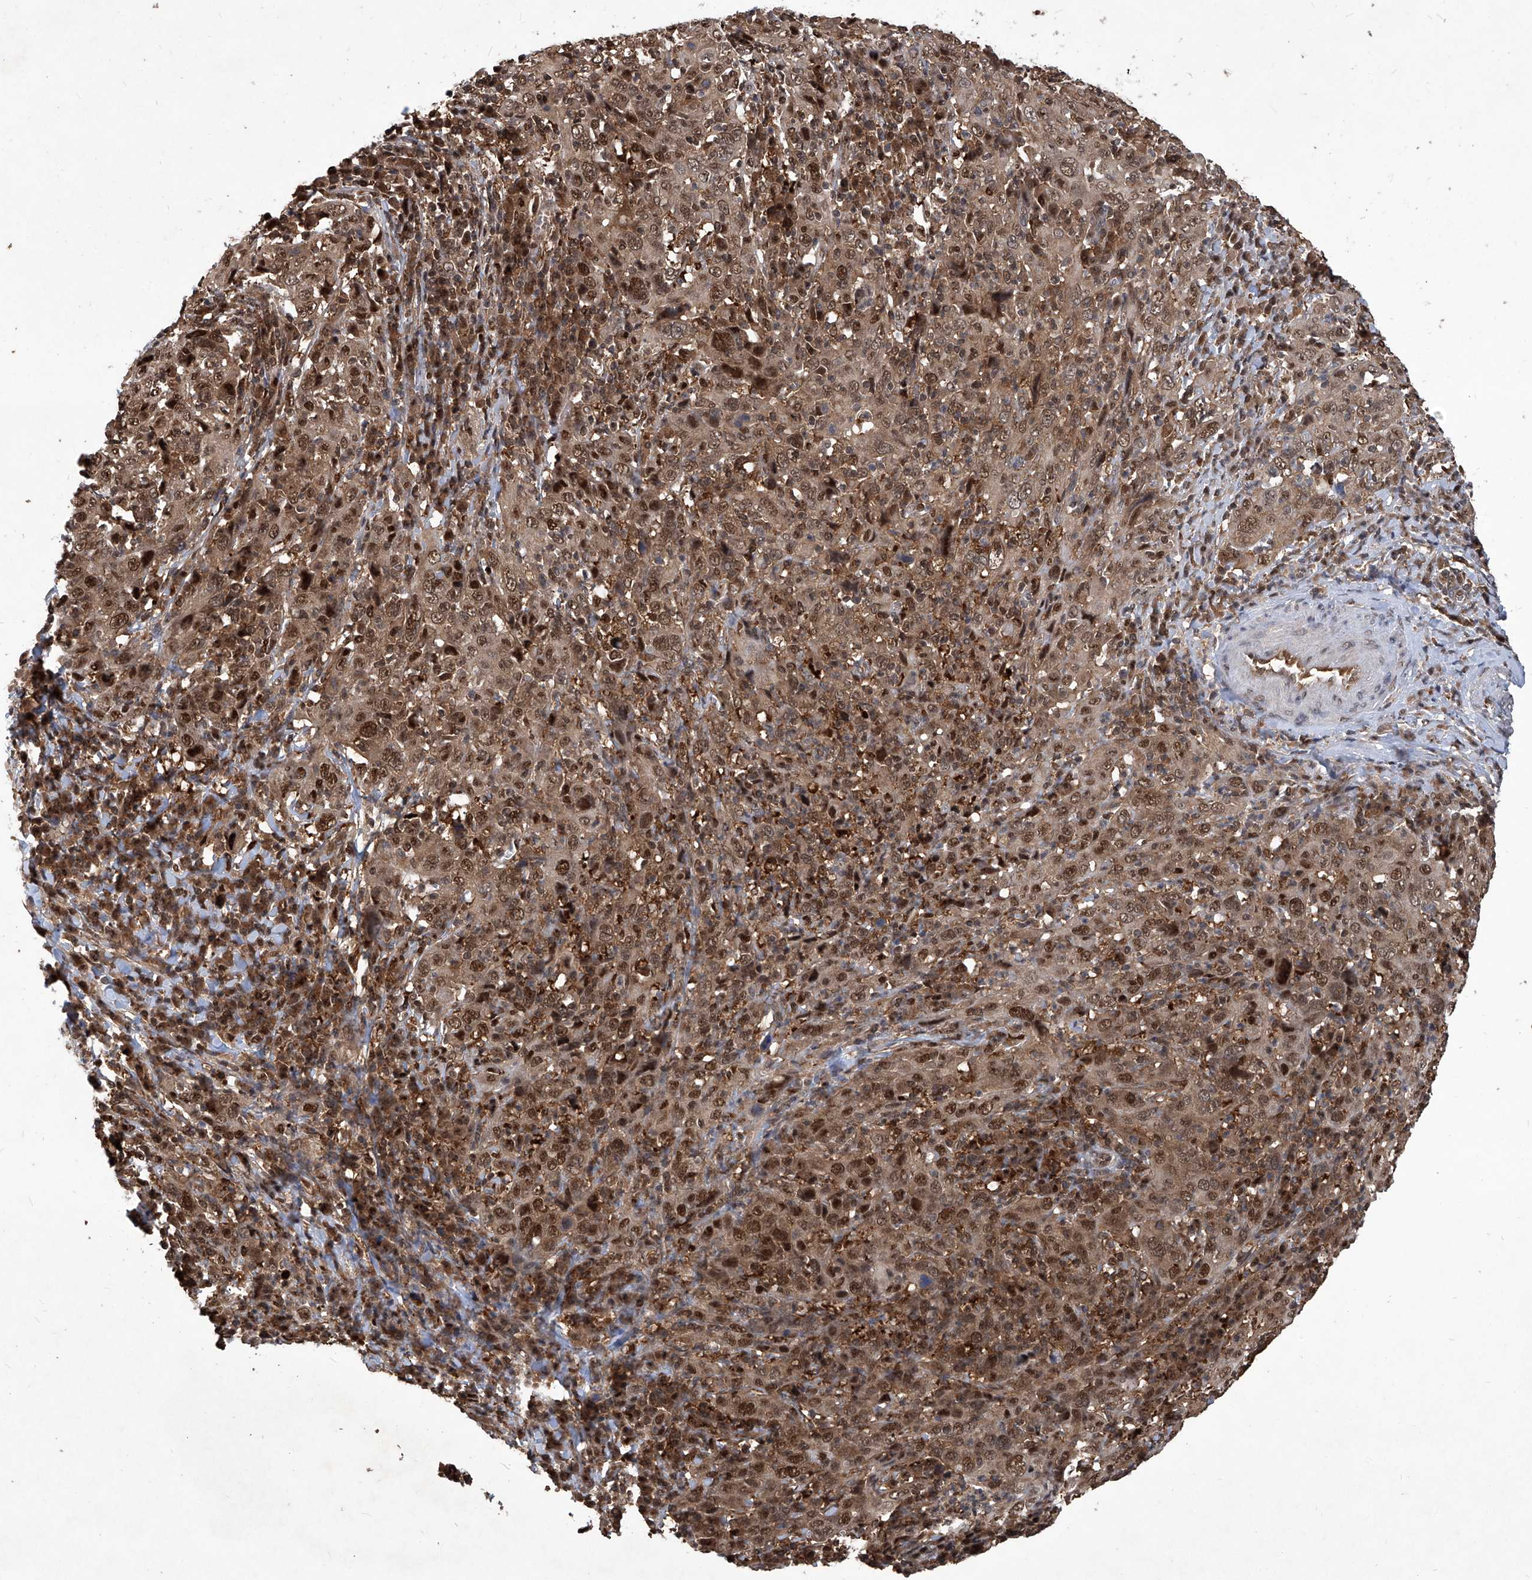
{"staining": {"intensity": "moderate", "quantity": ">75%", "location": "cytoplasmic/membranous,nuclear"}, "tissue": "cervical cancer", "cell_type": "Tumor cells", "image_type": "cancer", "snomed": [{"axis": "morphology", "description": "Squamous cell carcinoma, NOS"}, {"axis": "topography", "description": "Cervix"}], "caption": "Squamous cell carcinoma (cervical) stained with a protein marker displays moderate staining in tumor cells.", "gene": "PSMB1", "patient": {"sex": "female", "age": 46}}